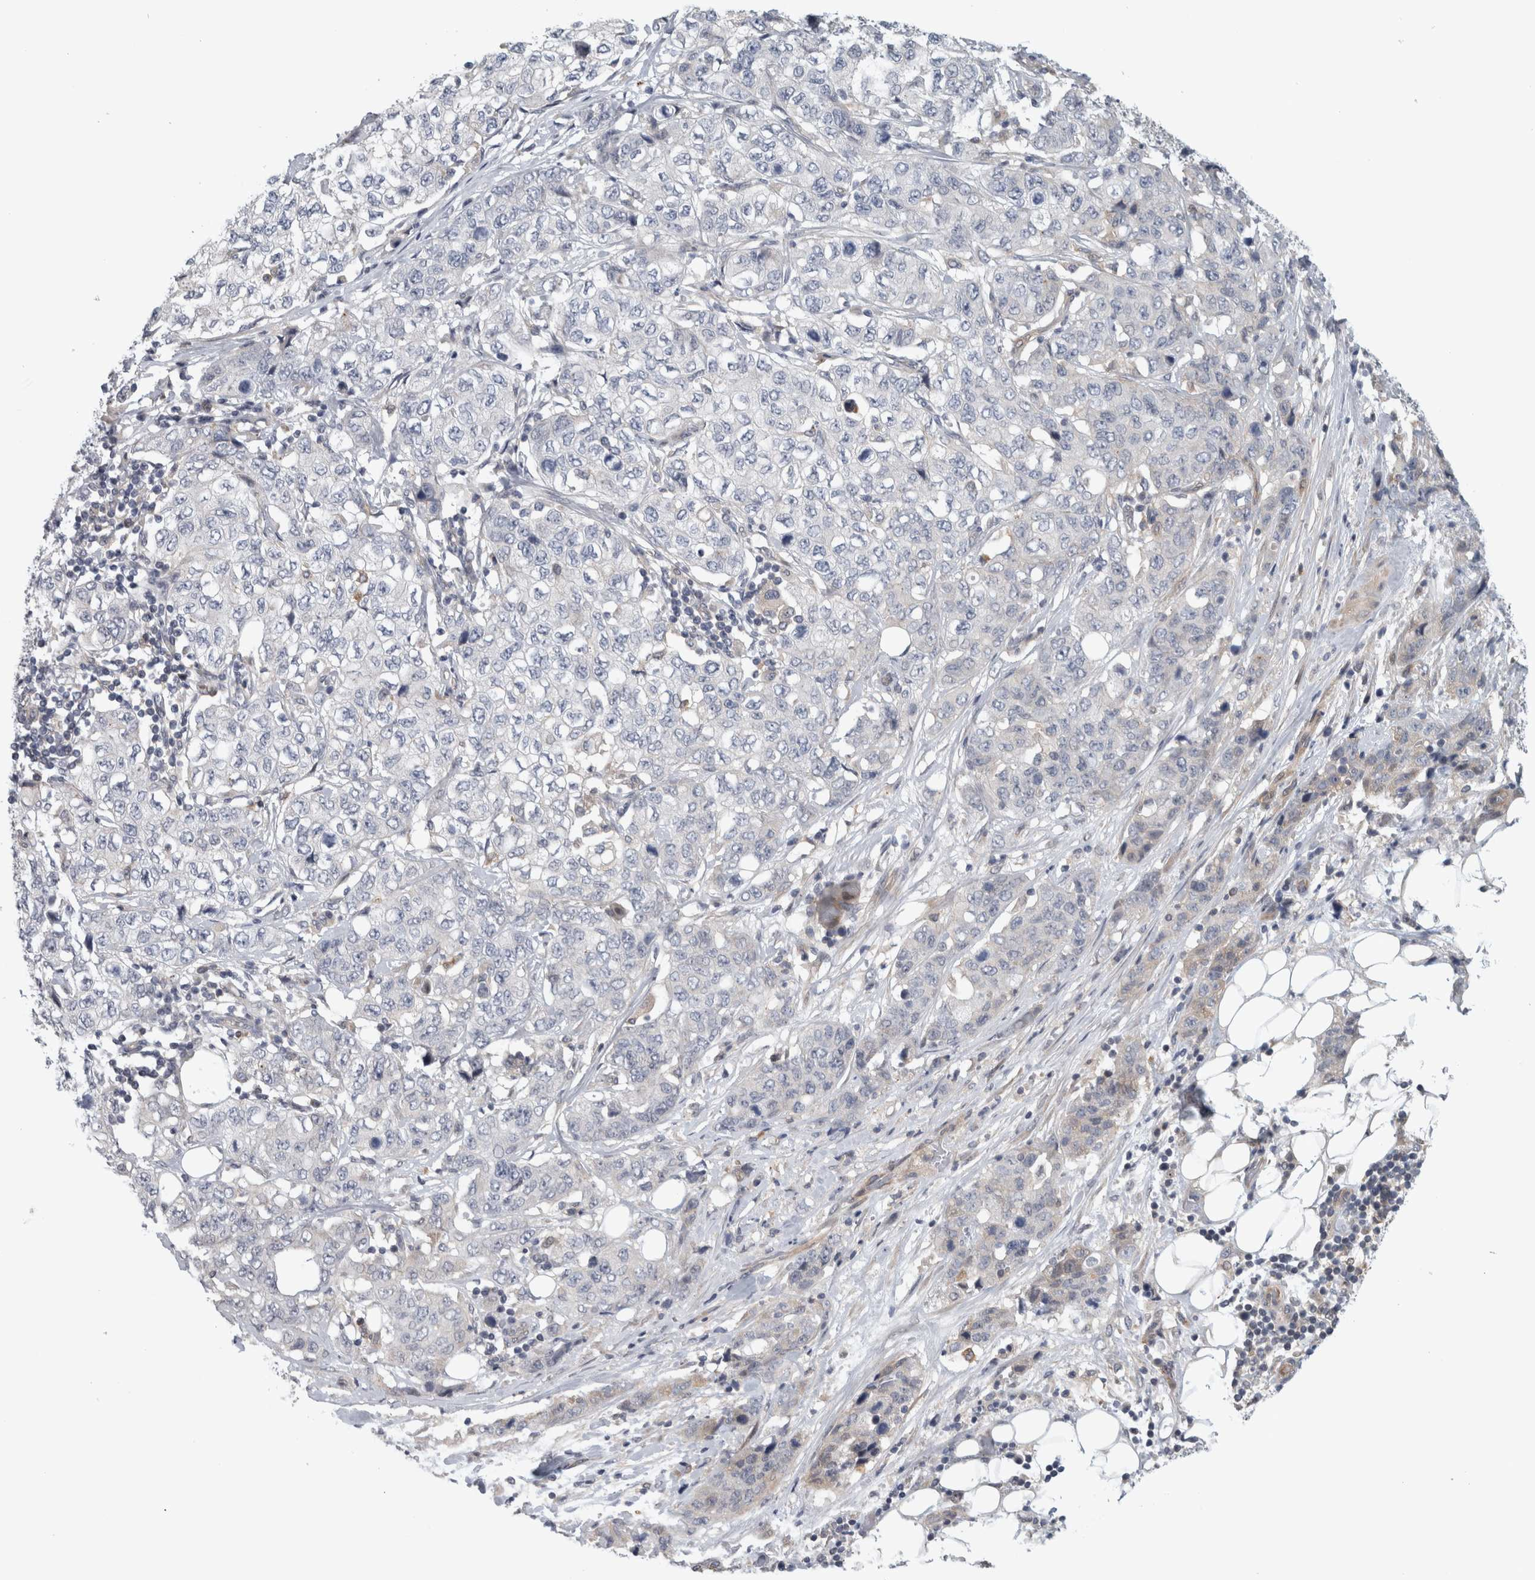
{"staining": {"intensity": "negative", "quantity": "none", "location": "none"}, "tissue": "stomach cancer", "cell_type": "Tumor cells", "image_type": "cancer", "snomed": [{"axis": "morphology", "description": "Adenocarcinoma, NOS"}, {"axis": "topography", "description": "Stomach"}], "caption": "The IHC photomicrograph has no significant staining in tumor cells of stomach adenocarcinoma tissue. The staining was performed using DAB (3,3'-diaminobenzidine) to visualize the protein expression in brown, while the nuclei were stained in blue with hematoxylin (Magnification: 20x).", "gene": "ZNF804B", "patient": {"sex": "male", "age": 48}}